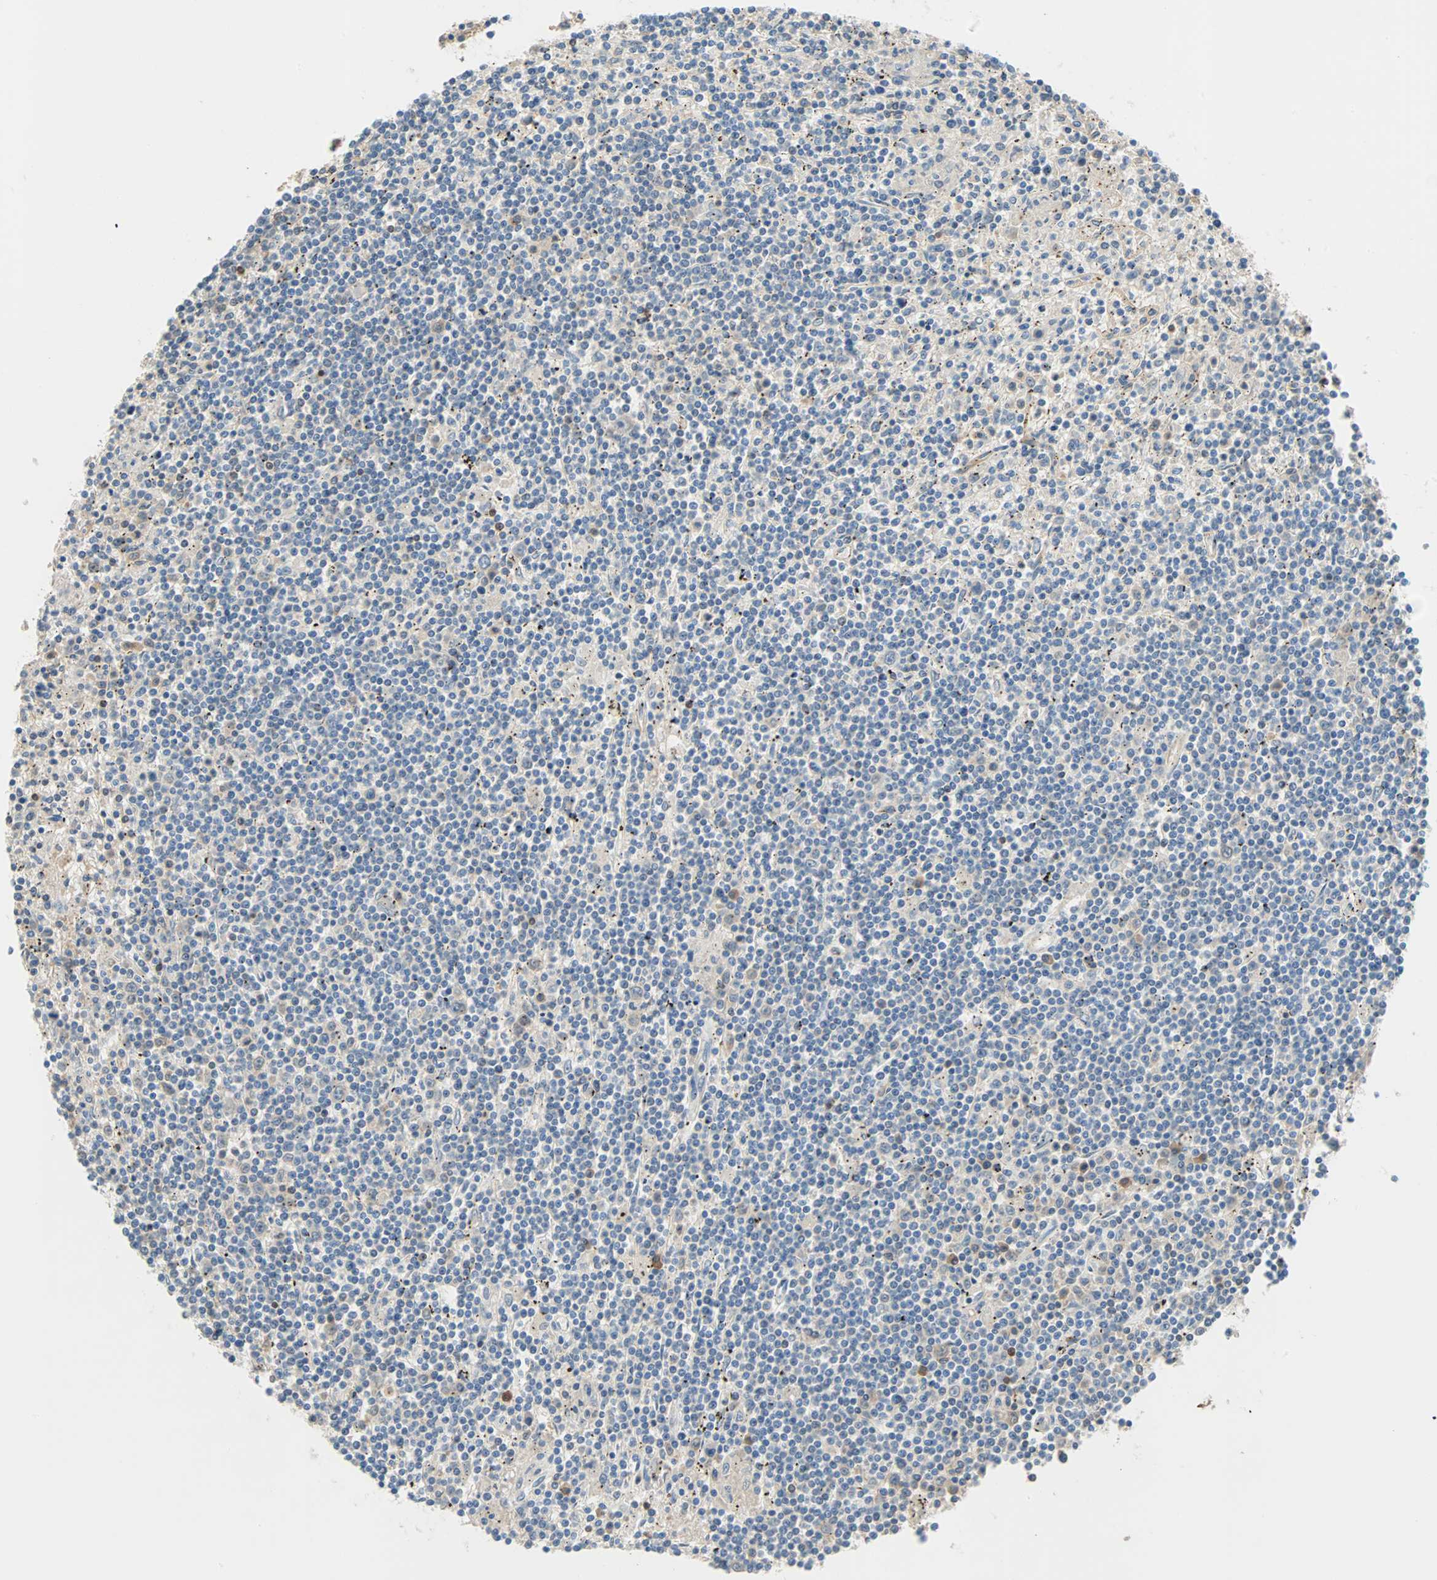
{"staining": {"intensity": "weak", "quantity": "<25%", "location": "cytoplasmic/membranous"}, "tissue": "lymphoma", "cell_type": "Tumor cells", "image_type": "cancer", "snomed": [{"axis": "morphology", "description": "Malignant lymphoma, non-Hodgkin's type, Low grade"}, {"axis": "topography", "description": "Spleen"}], "caption": "A high-resolution photomicrograph shows IHC staining of lymphoma, which displays no significant expression in tumor cells. (Brightfield microscopy of DAB IHC at high magnification).", "gene": "TNFRSF12A", "patient": {"sex": "male", "age": 76}}